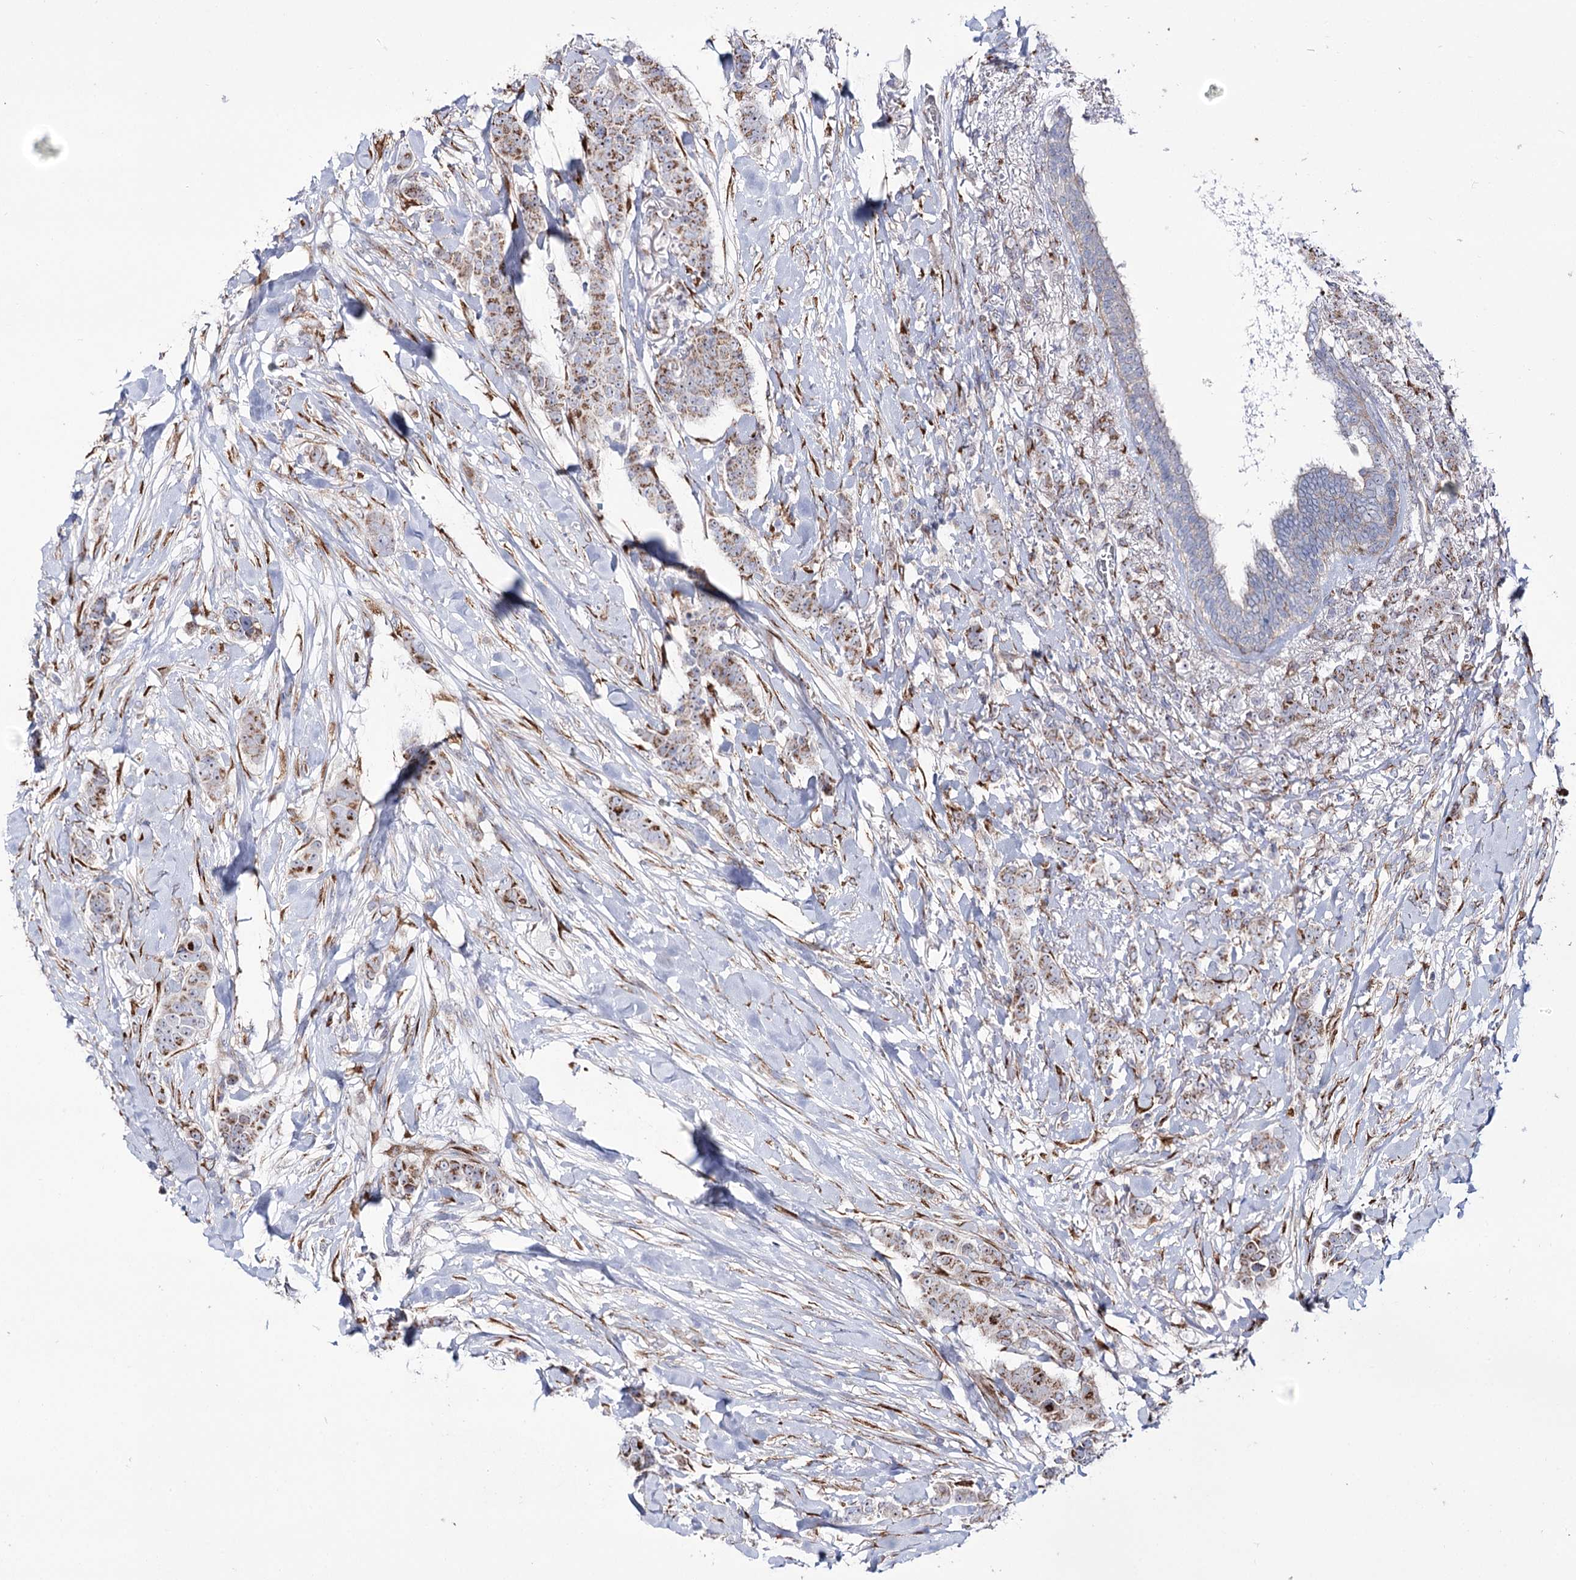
{"staining": {"intensity": "moderate", "quantity": ">75%", "location": "cytoplasmic/membranous"}, "tissue": "breast cancer", "cell_type": "Tumor cells", "image_type": "cancer", "snomed": [{"axis": "morphology", "description": "Duct carcinoma"}, {"axis": "topography", "description": "Breast"}], "caption": "Invasive ductal carcinoma (breast) tissue exhibits moderate cytoplasmic/membranous expression in about >75% of tumor cells", "gene": "METTL5", "patient": {"sex": "female", "age": 40}}